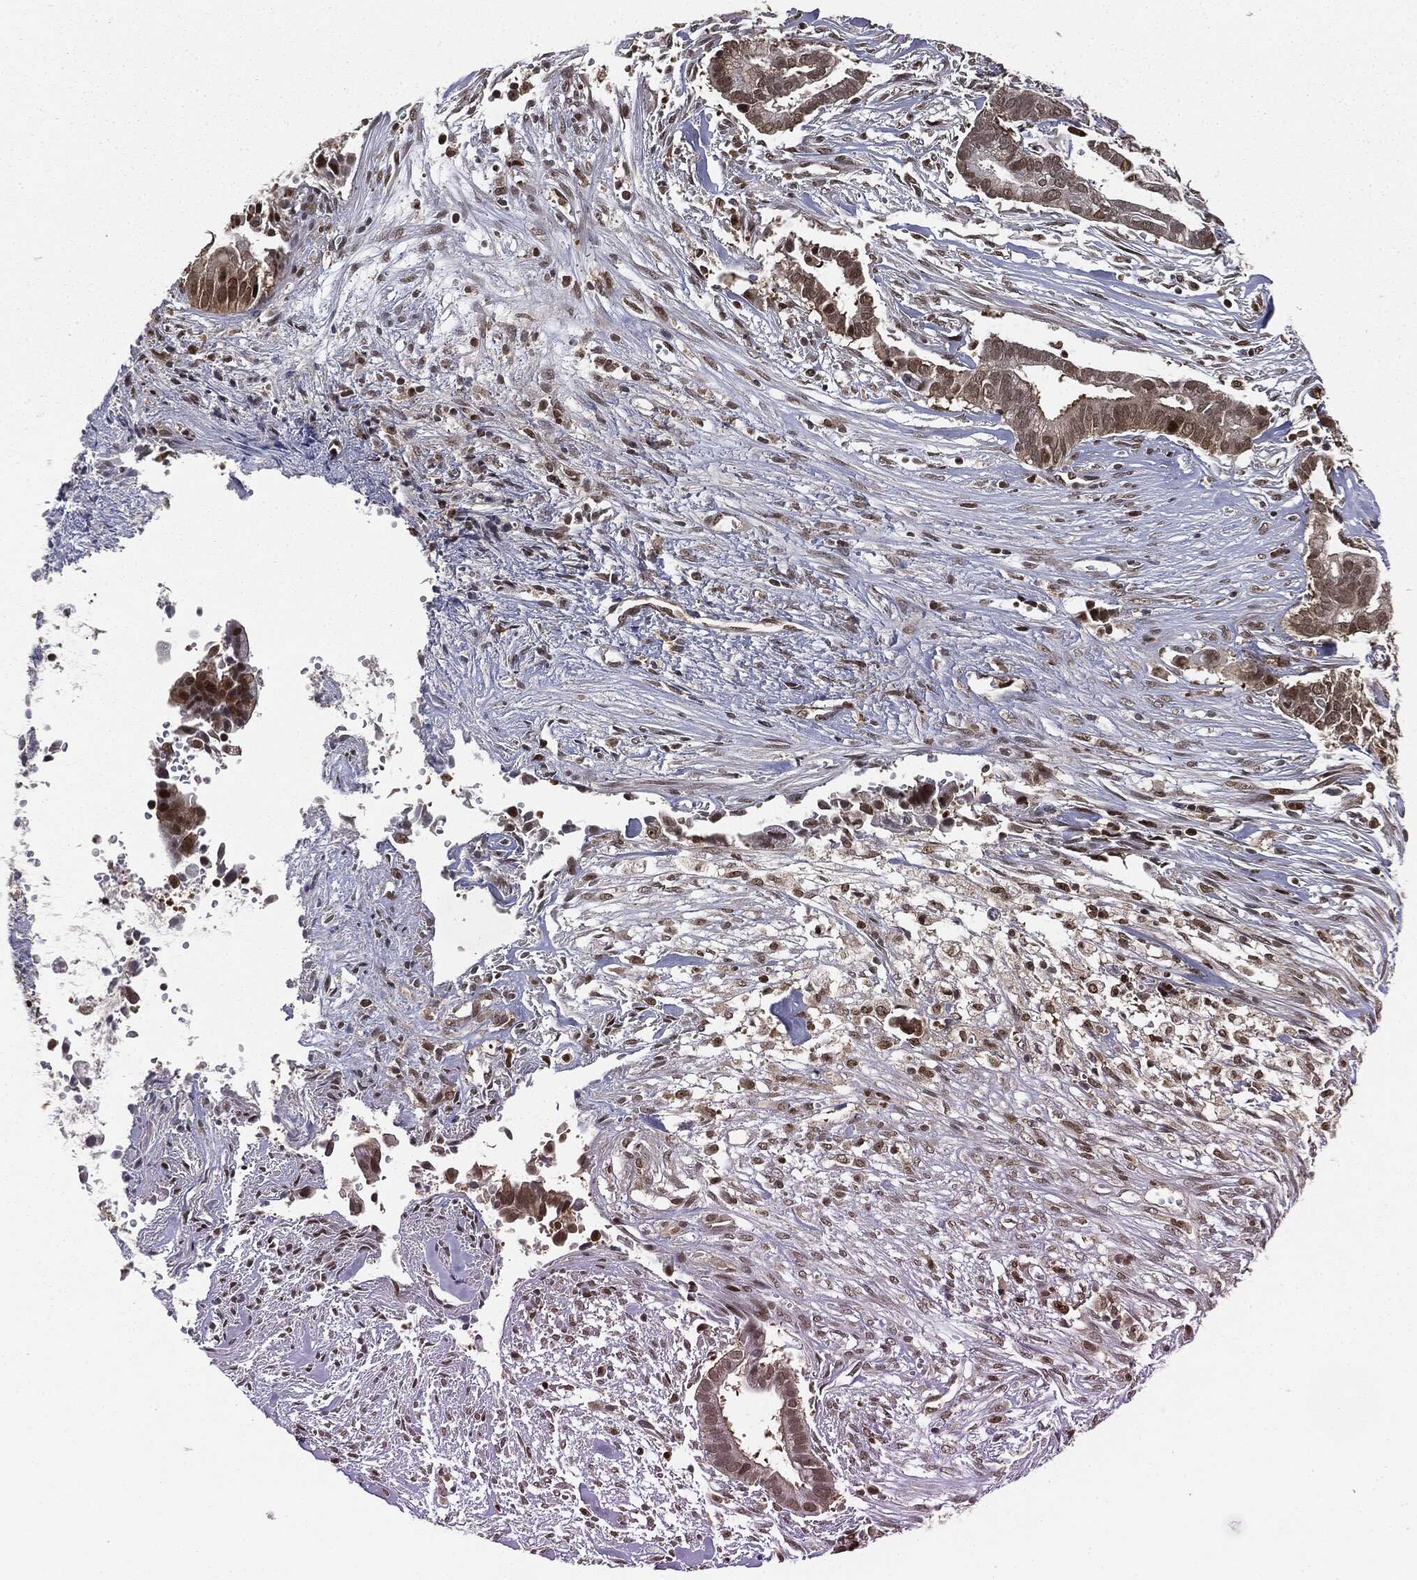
{"staining": {"intensity": "weak", "quantity": ">75%", "location": "cytoplasmic/membranous,nuclear"}, "tissue": "pancreatic cancer", "cell_type": "Tumor cells", "image_type": "cancer", "snomed": [{"axis": "morphology", "description": "Adenocarcinoma, NOS"}, {"axis": "topography", "description": "Pancreas"}], "caption": "This photomicrograph reveals immunohistochemistry staining of adenocarcinoma (pancreatic), with low weak cytoplasmic/membranous and nuclear positivity in approximately >75% of tumor cells.", "gene": "TBC1D22A", "patient": {"sex": "male", "age": 61}}